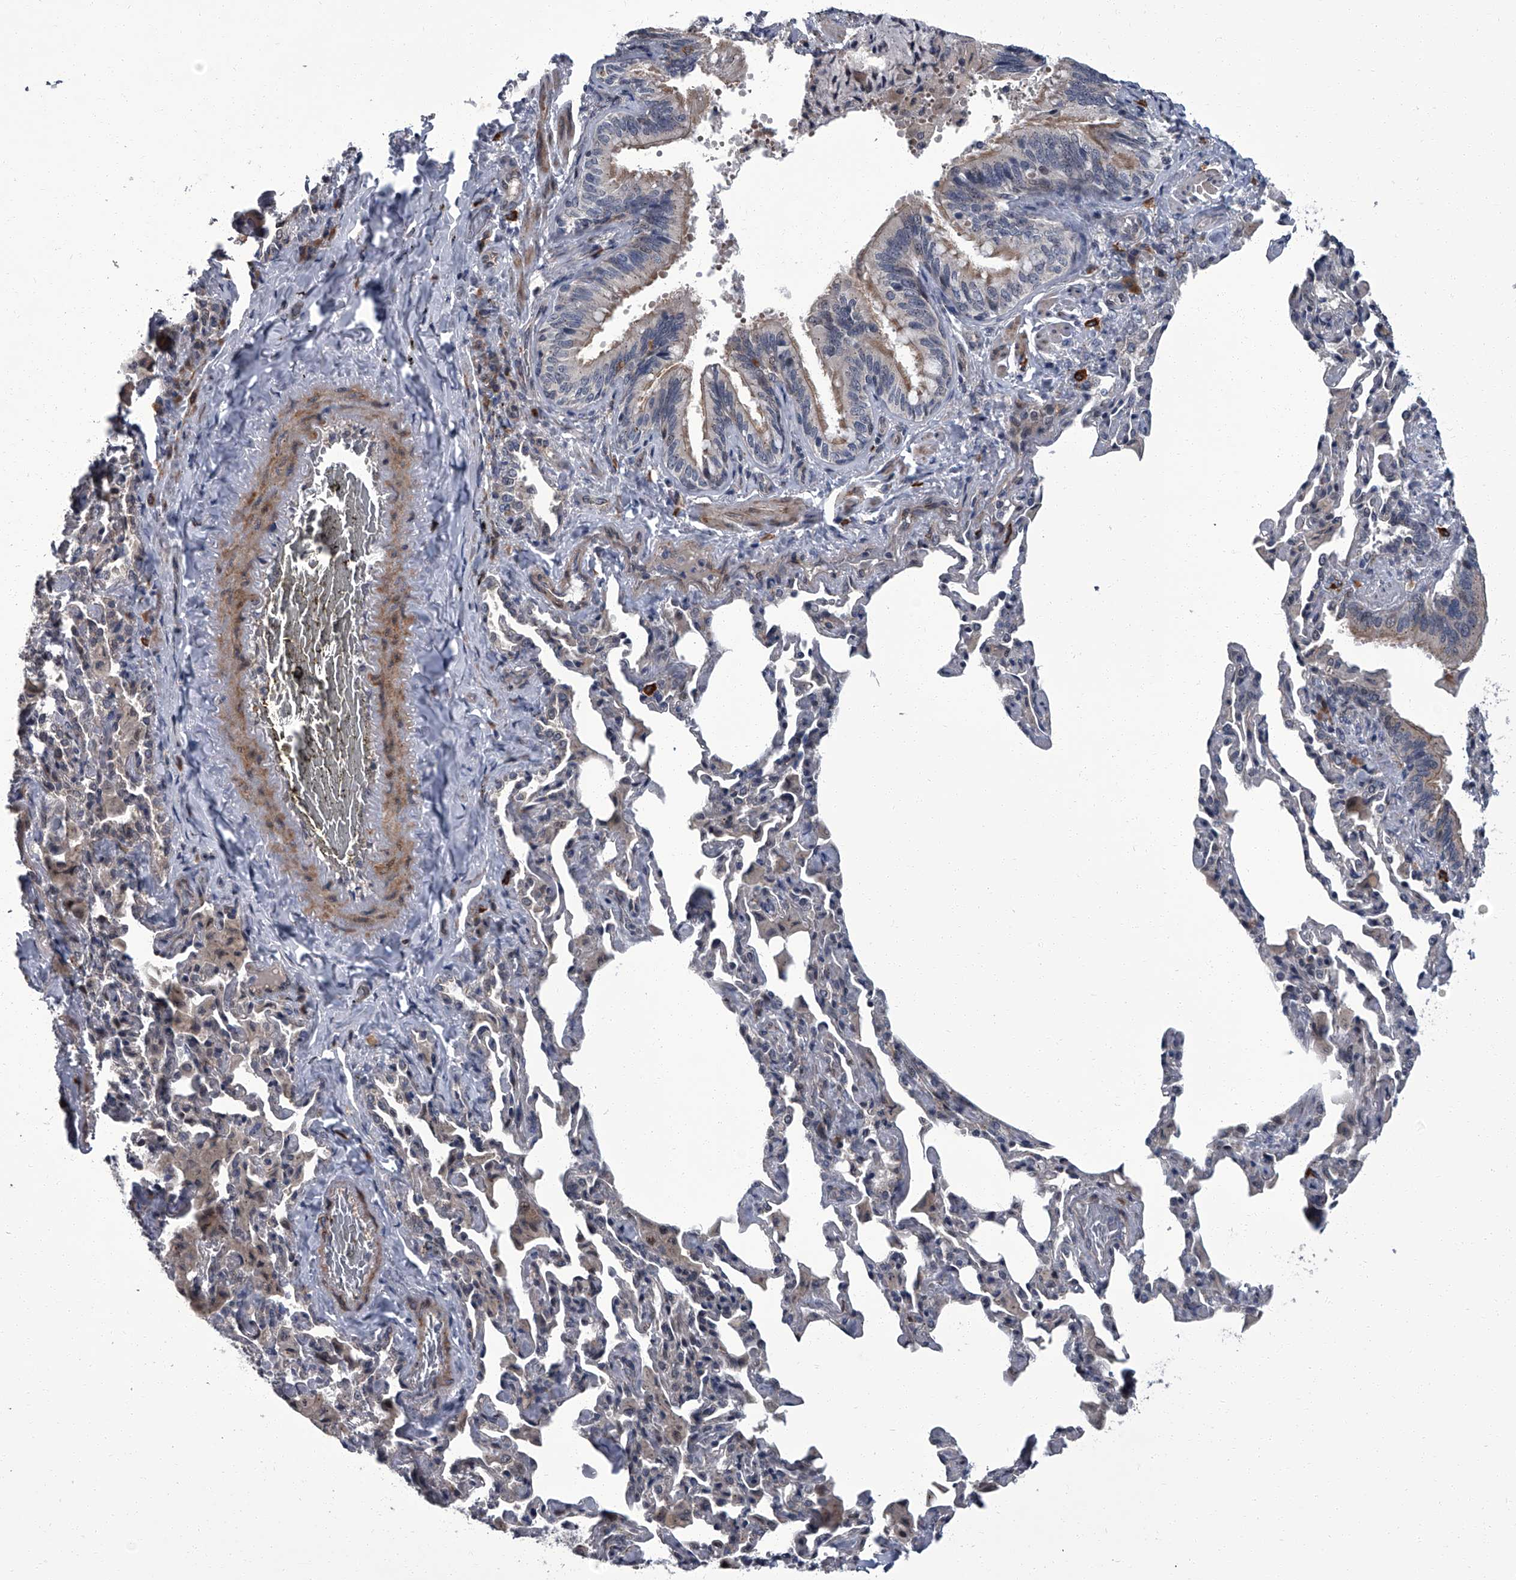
{"staining": {"intensity": "moderate", "quantity": "25%-75%", "location": "cytoplasmic/membranous"}, "tissue": "bronchus", "cell_type": "Respiratory epithelial cells", "image_type": "normal", "snomed": [{"axis": "morphology", "description": "Normal tissue, NOS"}, {"axis": "morphology", "description": "Inflammation, NOS"}, {"axis": "topography", "description": "Lung"}], "caption": "Immunohistochemistry staining of unremarkable bronchus, which demonstrates medium levels of moderate cytoplasmic/membranous staining in about 25%-75% of respiratory epithelial cells indicating moderate cytoplasmic/membranous protein staining. The staining was performed using DAB (brown) for protein detection and nuclei were counterstained in hematoxylin (blue).", "gene": "ZNF274", "patient": {"sex": "female", "age": 46}}